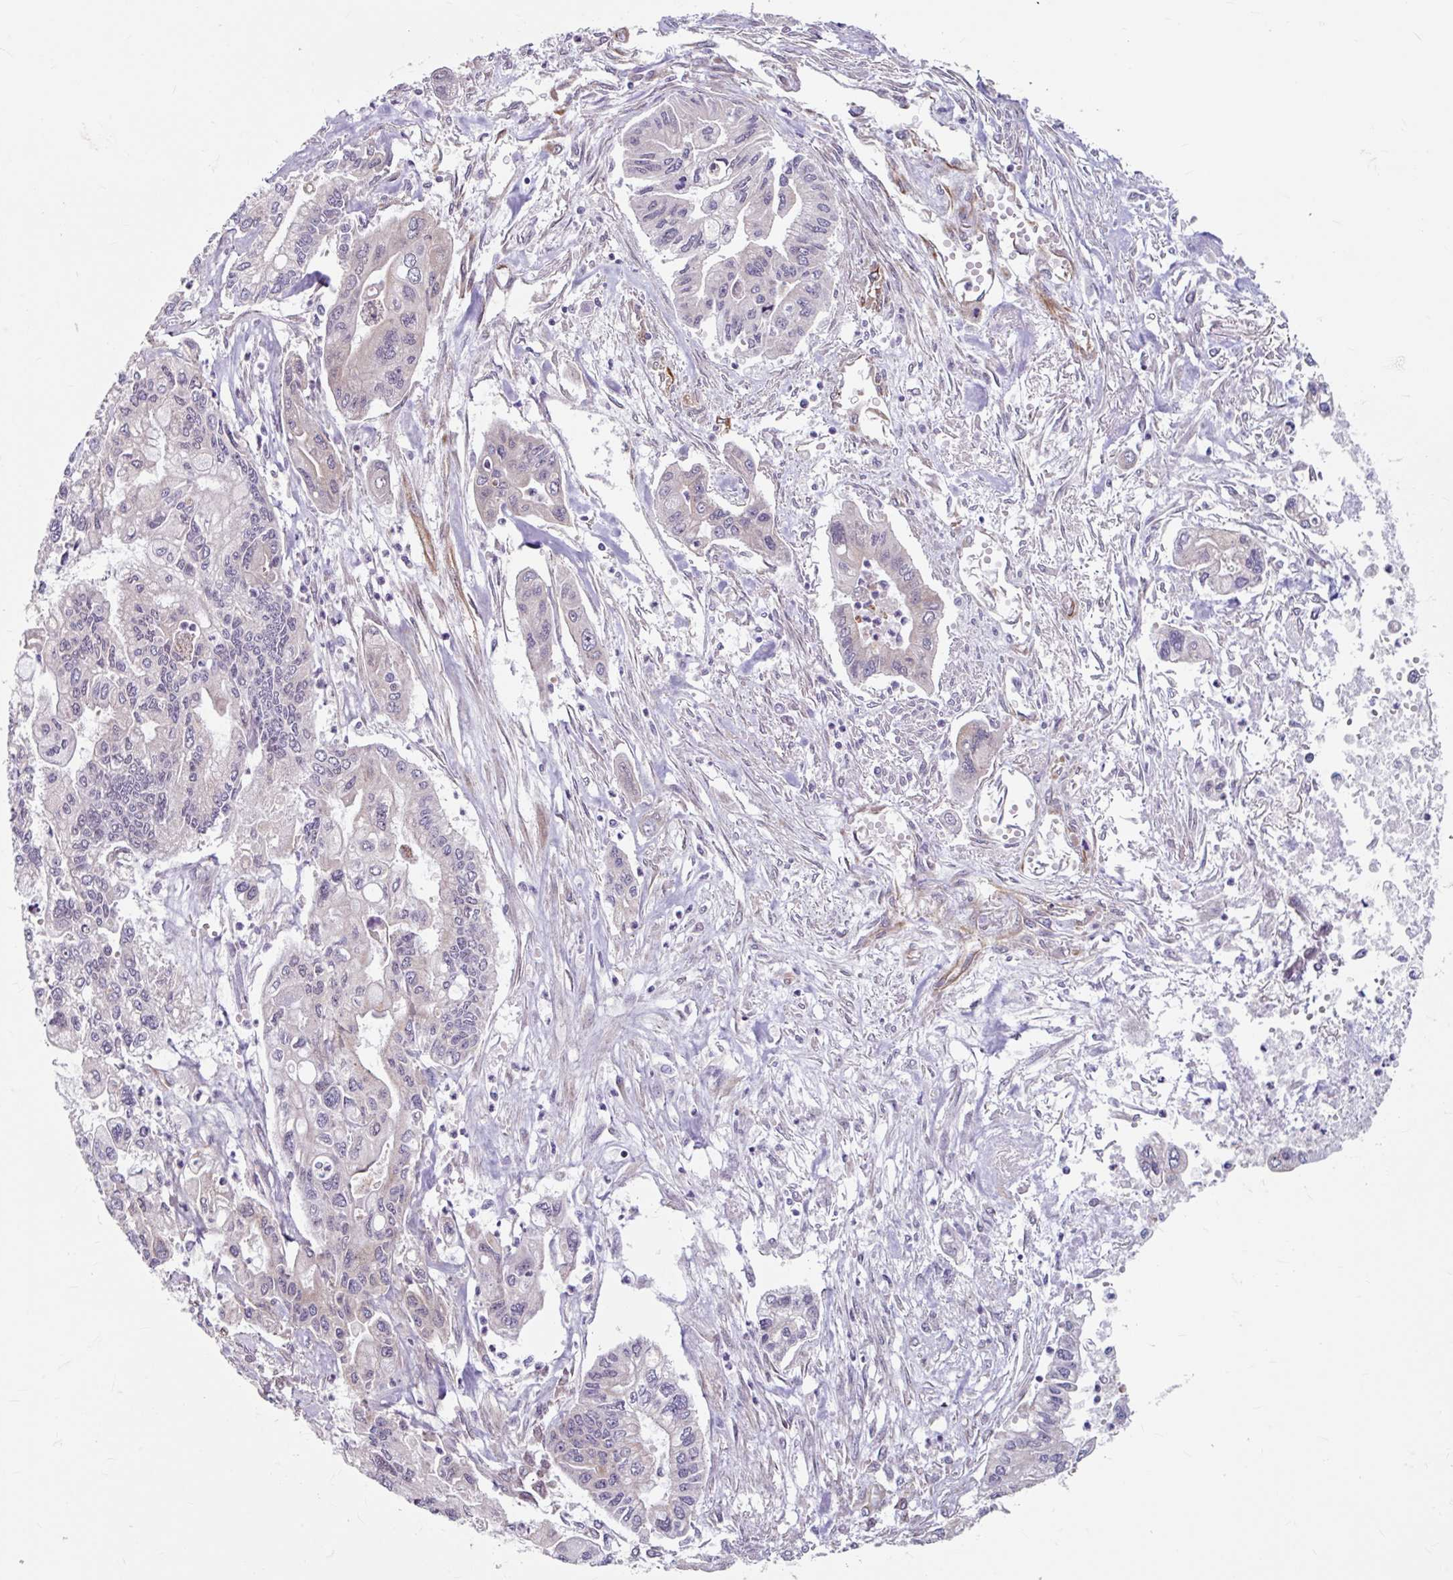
{"staining": {"intensity": "negative", "quantity": "none", "location": "none"}, "tissue": "pancreatic cancer", "cell_type": "Tumor cells", "image_type": "cancer", "snomed": [{"axis": "morphology", "description": "Adenocarcinoma, NOS"}, {"axis": "topography", "description": "Pancreas"}], "caption": "There is no significant staining in tumor cells of pancreatic cancer (adenocarcinoma).", "gene": "DAAM2", "patient": {"sex": "male", "age": 62}}